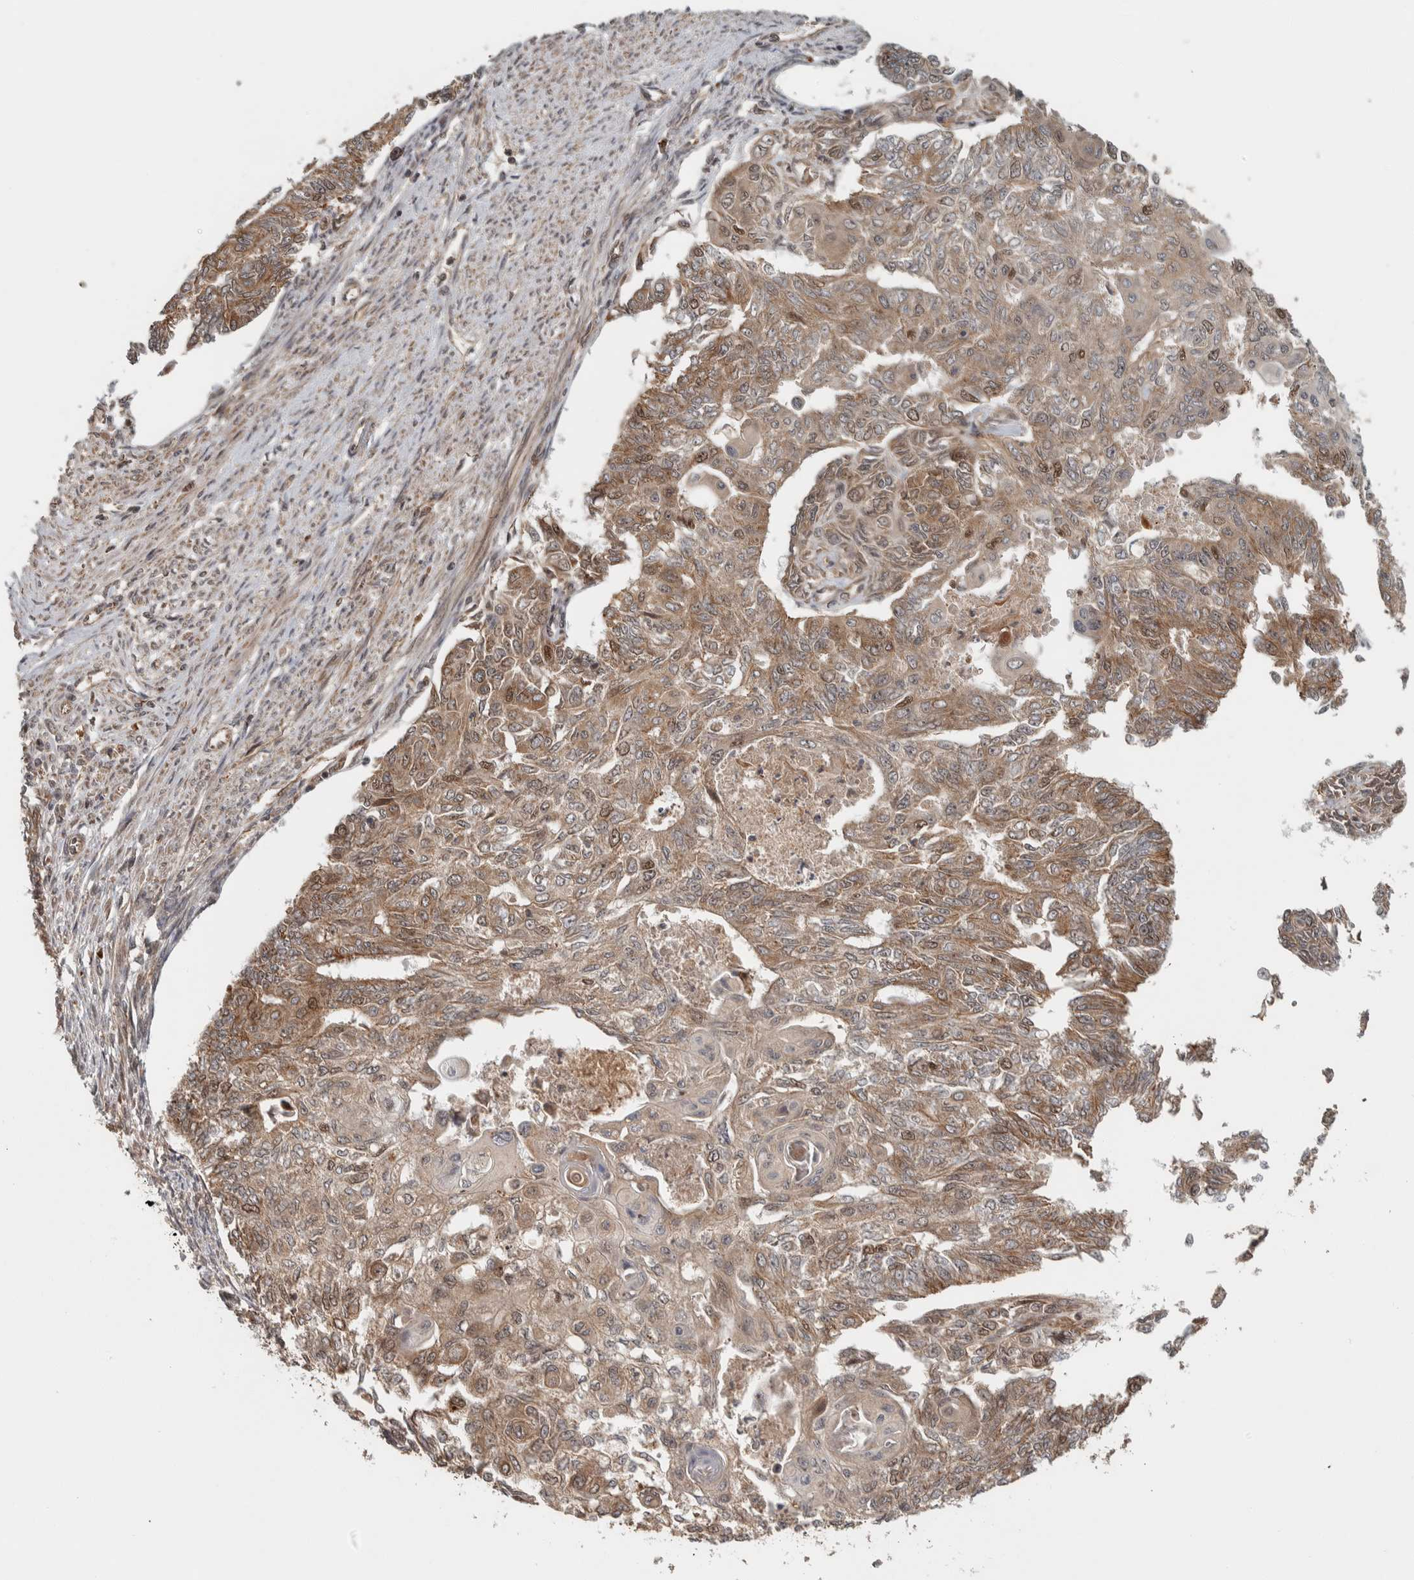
{"staining": {"intensity": "moderate", "quantity": ">75%", "location": "cytoplasmic/membranous,nuclear"}, "tissue": "endometrial cancer", "cell_type": "Tumor cells", "image_type": "cancer", "snomed": [{"axis": "morphology", "description": "Adenocarcinoma, NOS"}, {"axis": "topography", "description": "Endometrium"}], "caption": "The photomicrograph reveals a brown stain indicating the presence of a protein in the cytoplasmic/membranous and nuclear of tumor cells in endometrial cancer (adenocarcinoma).", "gene": "RPS6KA4", "patient": {"sex": "female", "age": 32}}